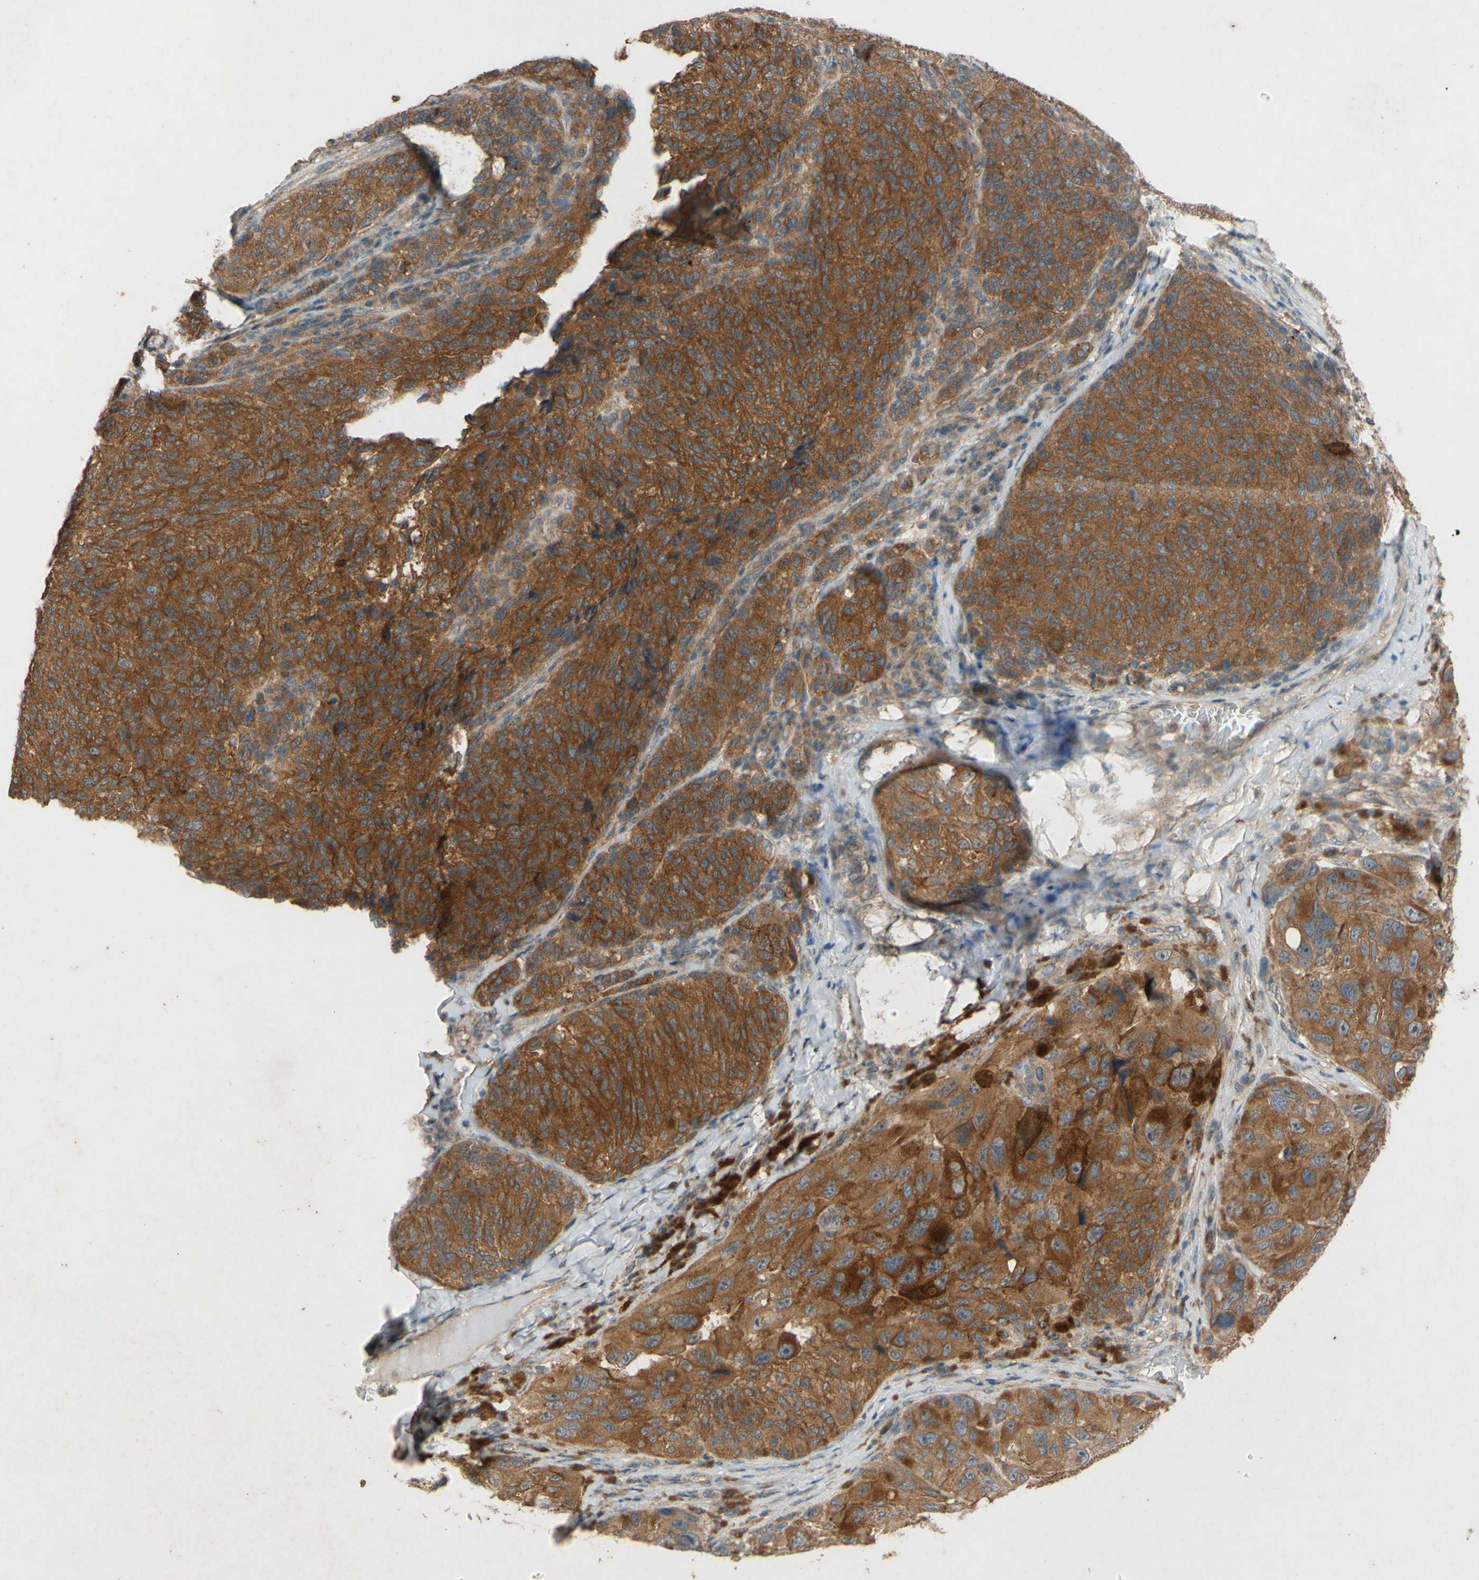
{"staining": {"intensity": "moderate", "quantity": ">75%", "location": "cytoplasmic/membranous"}, "tissue": "melanoma", "cell_type": "Tumor cells", "image_type": "cancer", "snomed": [{"axis": "morphology", "description": "Malignant melanoma, NOS"}, {"axis": "topography", "description": "Skin"}], "caption": "Protein expression analysis of malignant melanoma reveals moderate cytoplasmic/membranous staining in about >75% of tumor cells. Immunohistochemistry stains the protein of interest in brown and the nuclei are stained blue.", "gene": "ATP6V1F", "patient": {"sex": "female", "age": 73}}